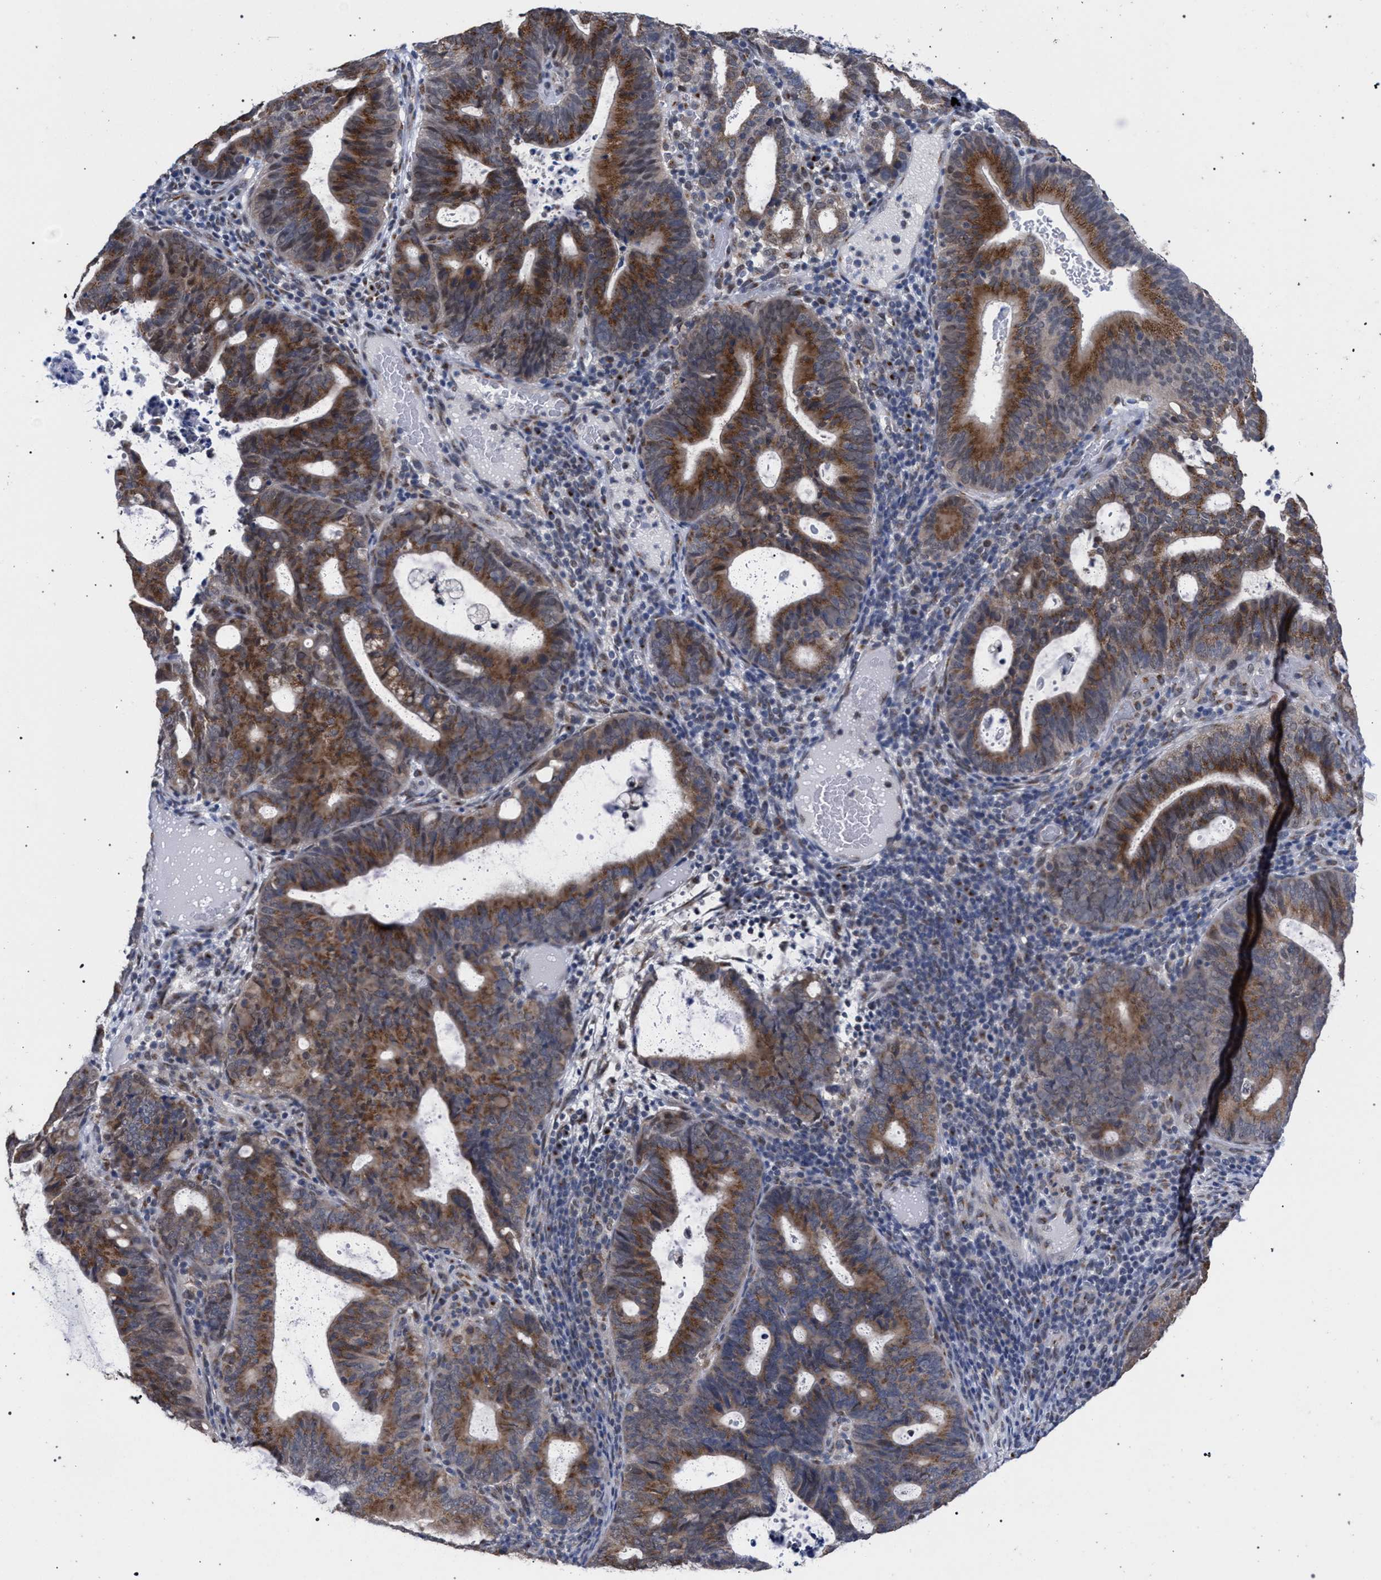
{"staining": {"intensity": "moderate", "quantity": "25%-75%", "location": "cytoplasmic/membranous"}, "tissue": "endometrial cancer", "cell_type": "Tumor cells", "image_type": "cancer", "snomed": [{"axis": "morphology", "description": "Adenocarcinoma, NOS"}, {"axis": "topography", "description": "Uterus"}], "caption": "An IHC histopathology image of neoplastic tissue is shown. Protein staining in brown labels moderate cytoplasmic/membranous positivity in endometrial cancer within tumor cells.", "gene": "GOLGA2", "patient": {"sex": "female", "age": 83}}